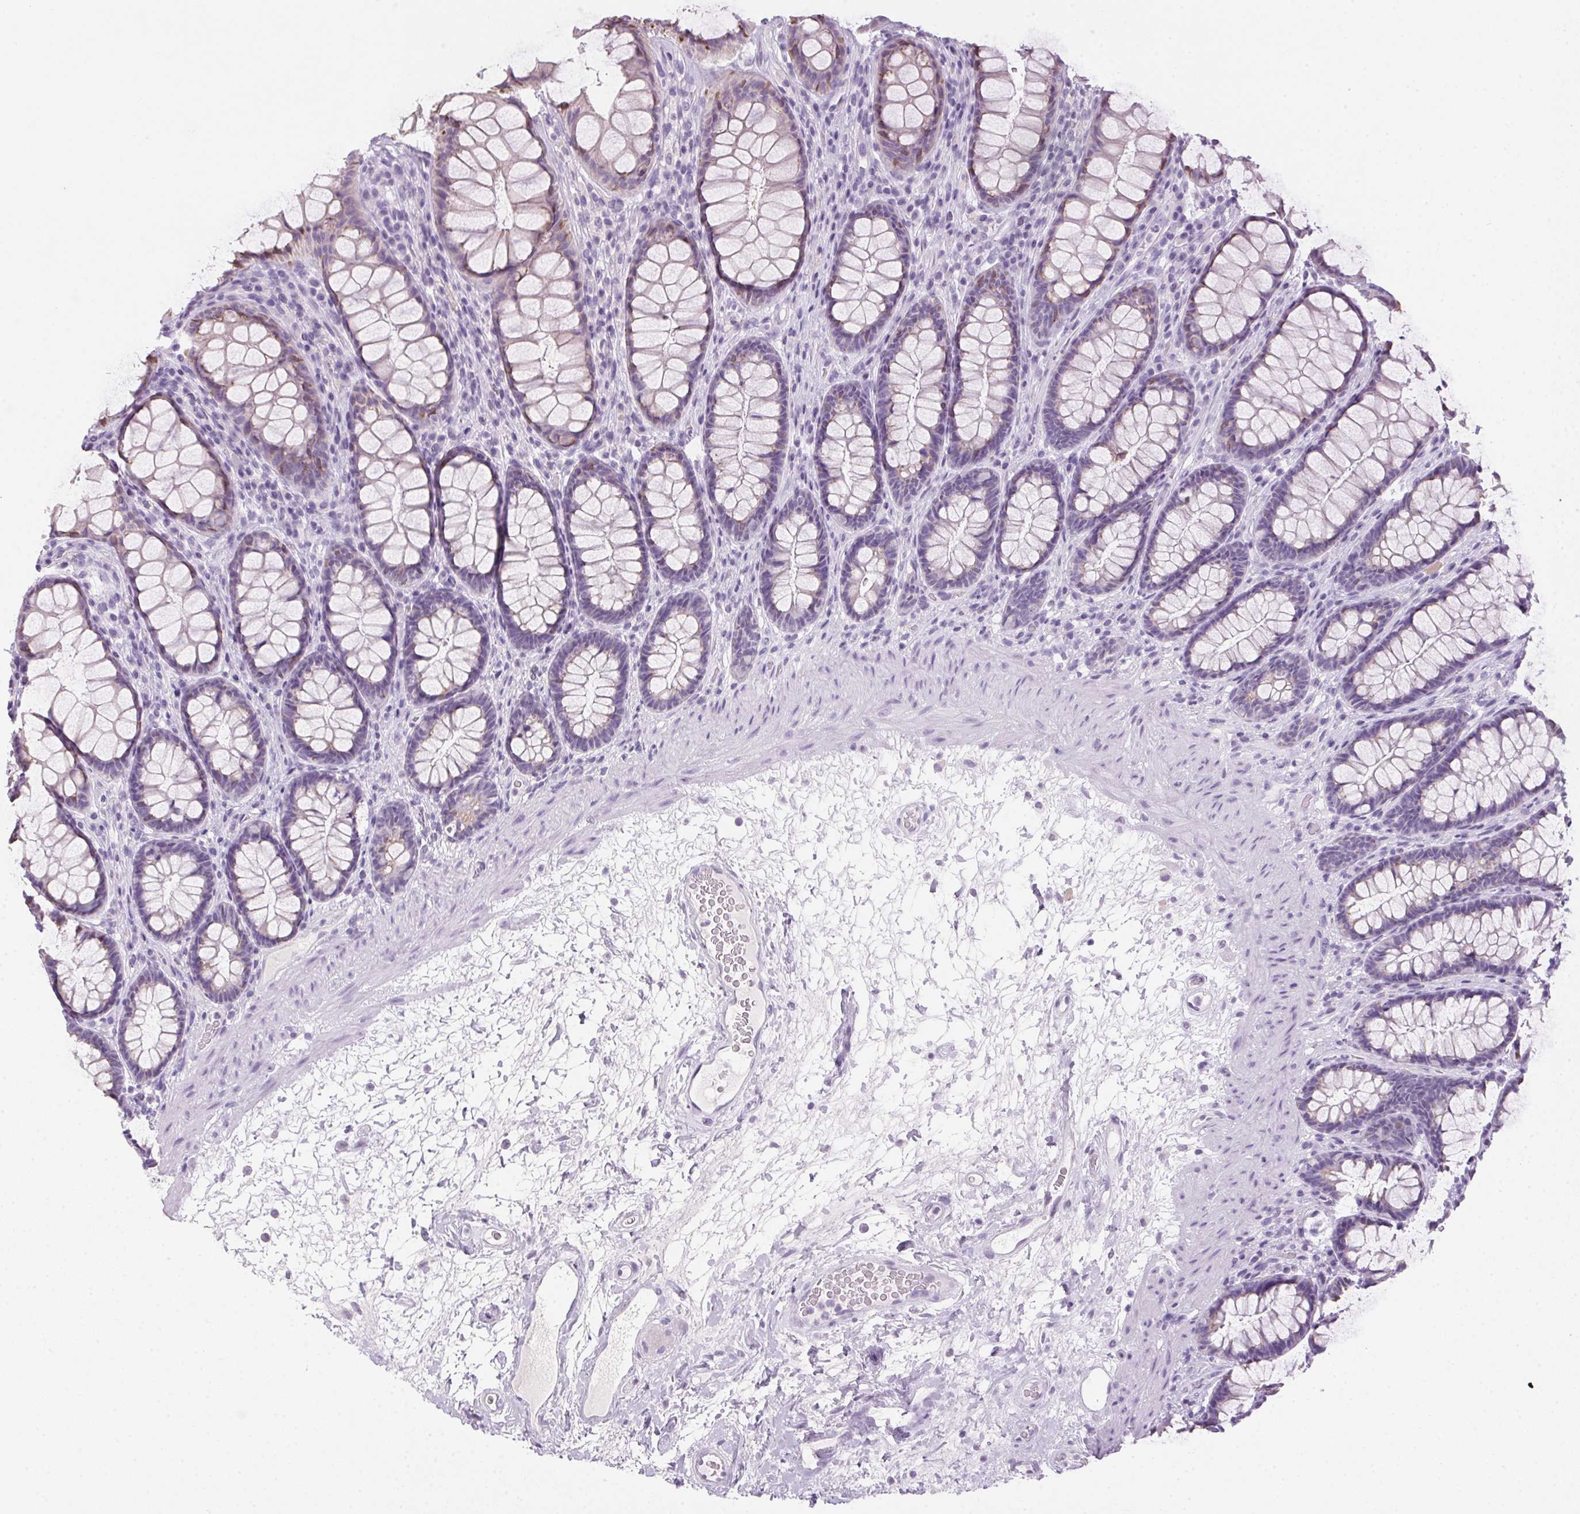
{"staining": {"intensity": "weak", "quantity": "25%-75%", "location": "cytoplasmic/membranous"}, "tissue": "rectum", "cell_type": "Glandular cells", "image_type": "normal", "snomed": [{"axis": "morphology", "description": "Normal tissue, NOS"}, {"axis": "topography", "description": "Rectum"}], "caption": "Normal rectum demonstrates weak cytoplasmic/membranous staining in approximately 25%-75% of glandular cells (brown staining indicates protein expression, while blue staining denotes nuclei)..", "gene": "POPDC2", "patient": {"sex": "male", "age": 72}}